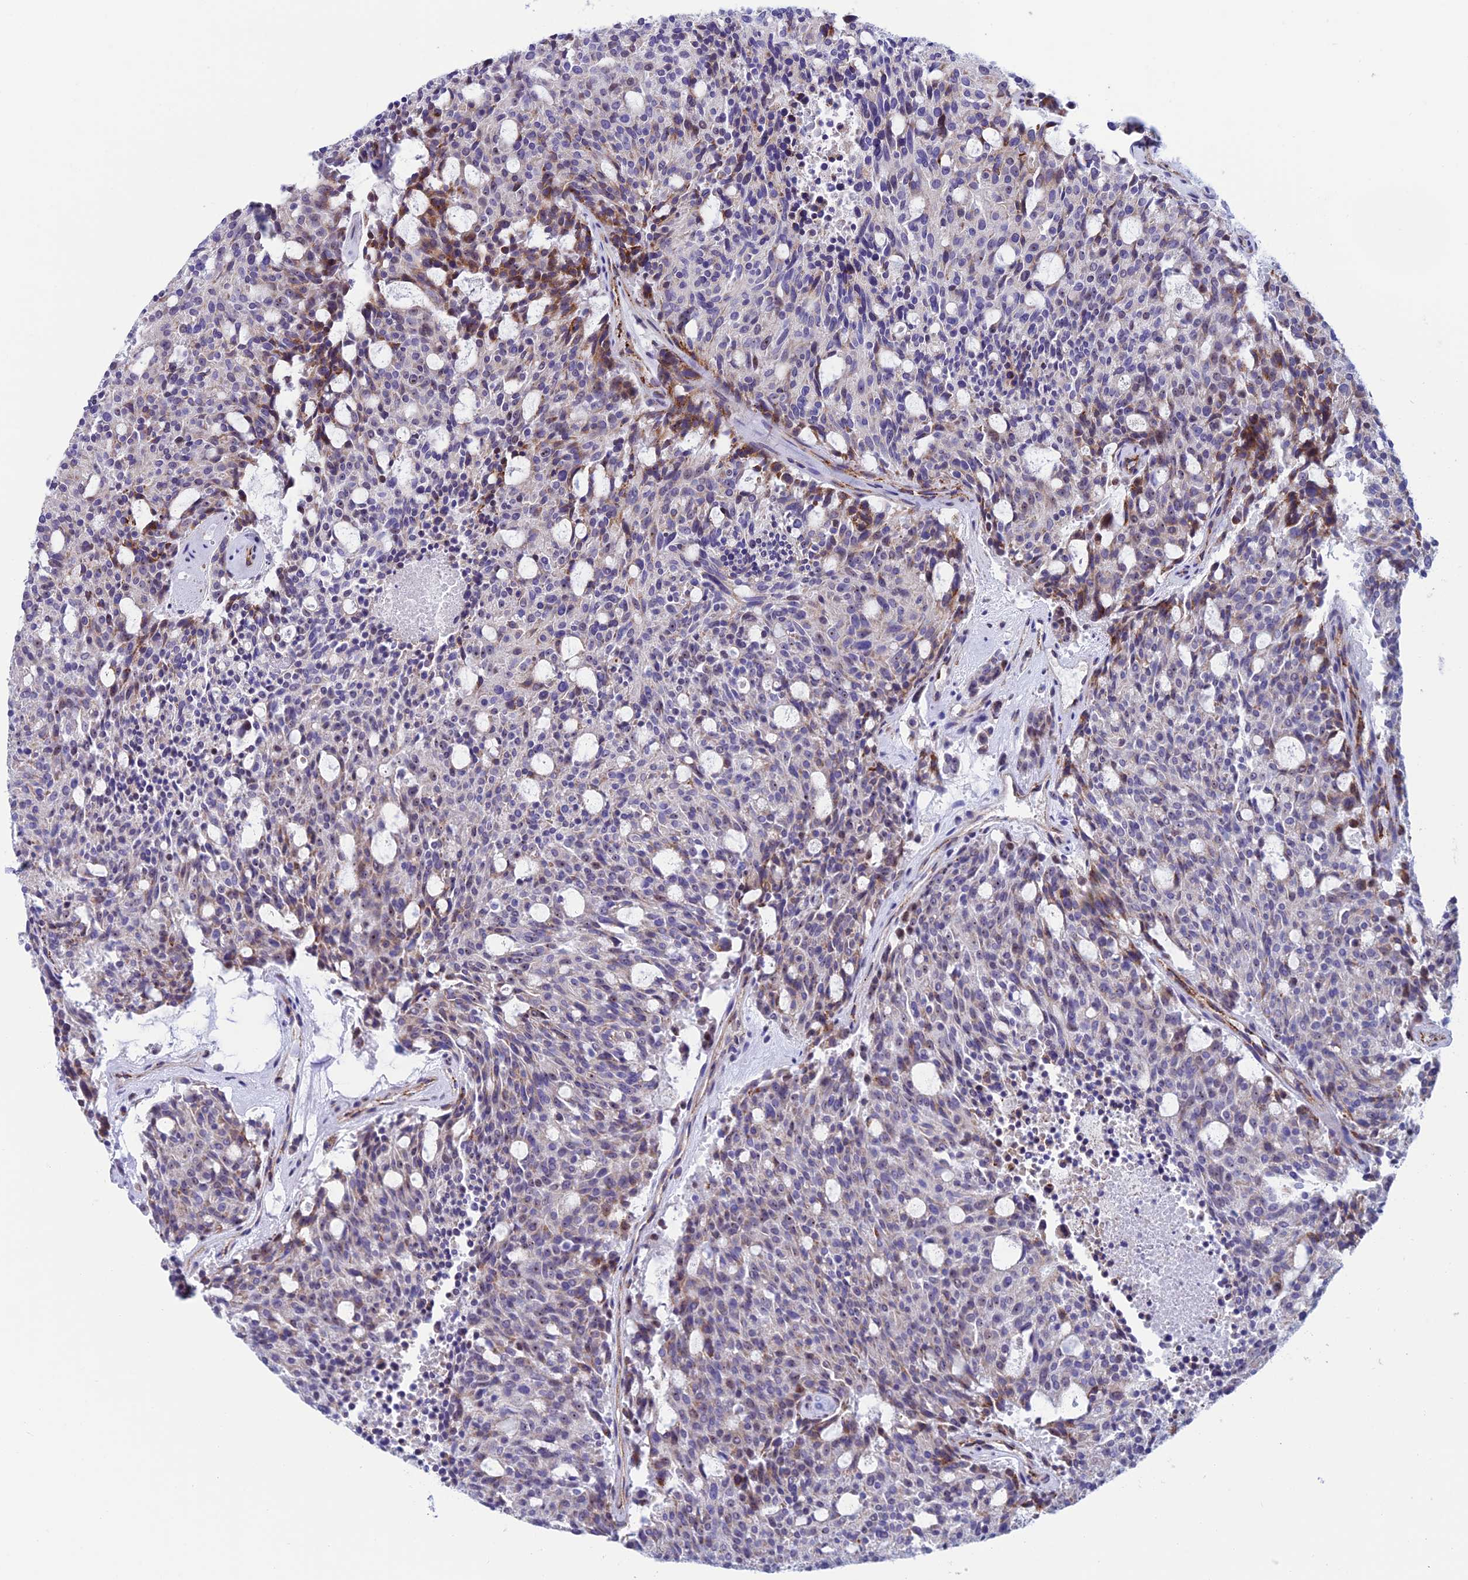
{"staining": {"intensity": "moderate", "quantity": "<25%", "location": "cytoplasmic/membranous"}, "tissue": "carcinoid", "cell_type": "Tumor cells", "image_type": "cancer", "snomed": [{"axis": "morphology", "description": "Carcinoid, malignant, NOS"}, {"axis": "topography", "description": "Pancreas"}], "caption": "Protein expression analysis of carcinoid reveals moderate cytoplasmic/membranous staining in about <25% of tumor cells.", "gene": "MACIR", "patient": {"sex": "female", "age": 54}}